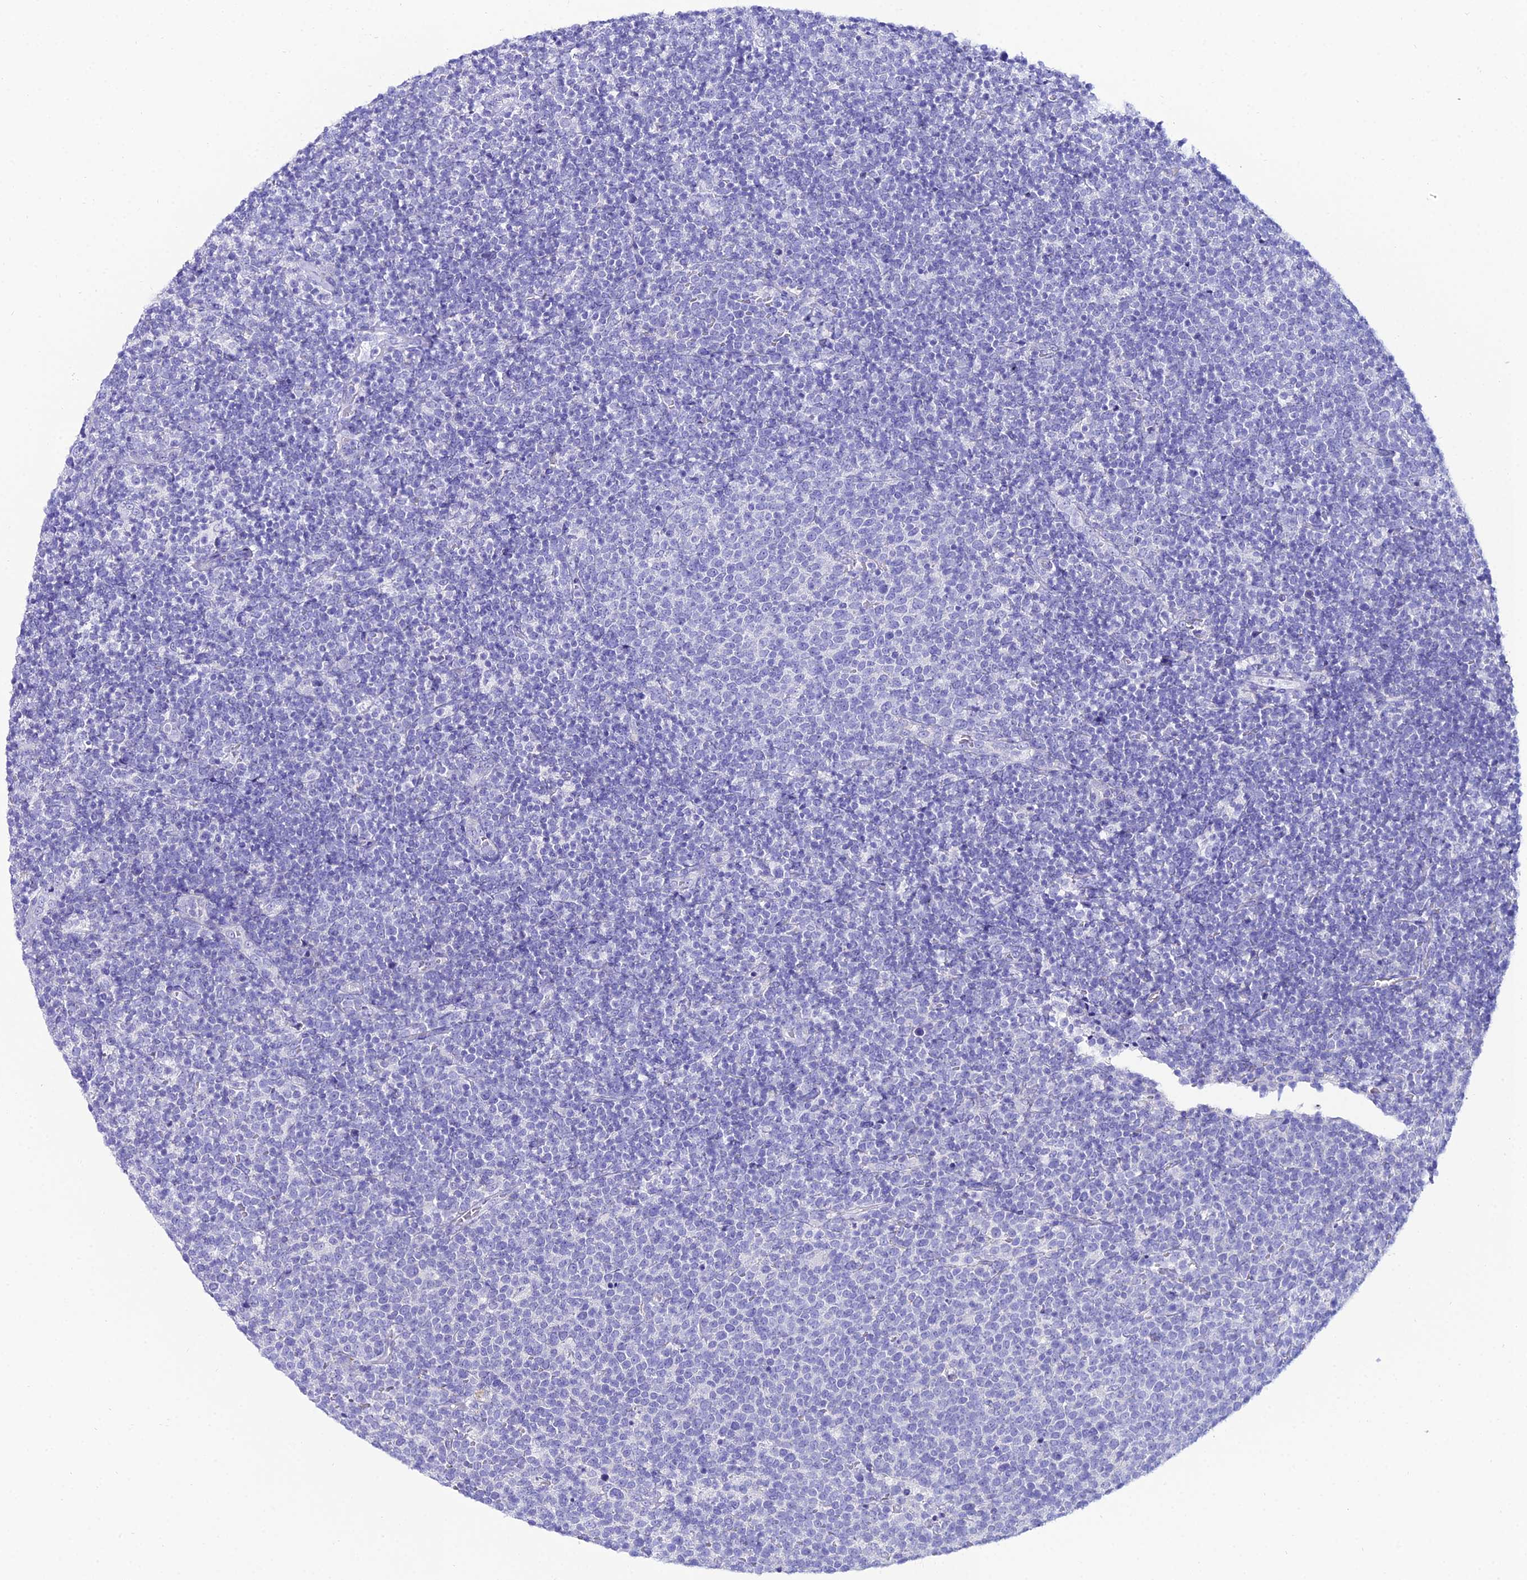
{"staining": {"intensity": "negative", "quantity": "none", "location": "none"}, "tissue": "lymphoma", "cell_type": "Tumor cells", "image_type": "cancer", "snomed": [{"axis": "morphology", "description": "Malignant lymphoma, non-Hodgkin's type, High grade"}, {"axis": "topography", "description": "Lymph node"}], "caption": "An IHC photomicrograph of malignant lymphoma, non-Hodgkin's type (high-grade) is shown. There is no staining in tumor cells of malignant lymphoma, non-Hodgkin's type (high-grade). (Immunohistochemistry (ihc), brightfield microscopy, high magnification).", "gene": "OR4D5", "patient": {"sex": "male", "age": 61}}